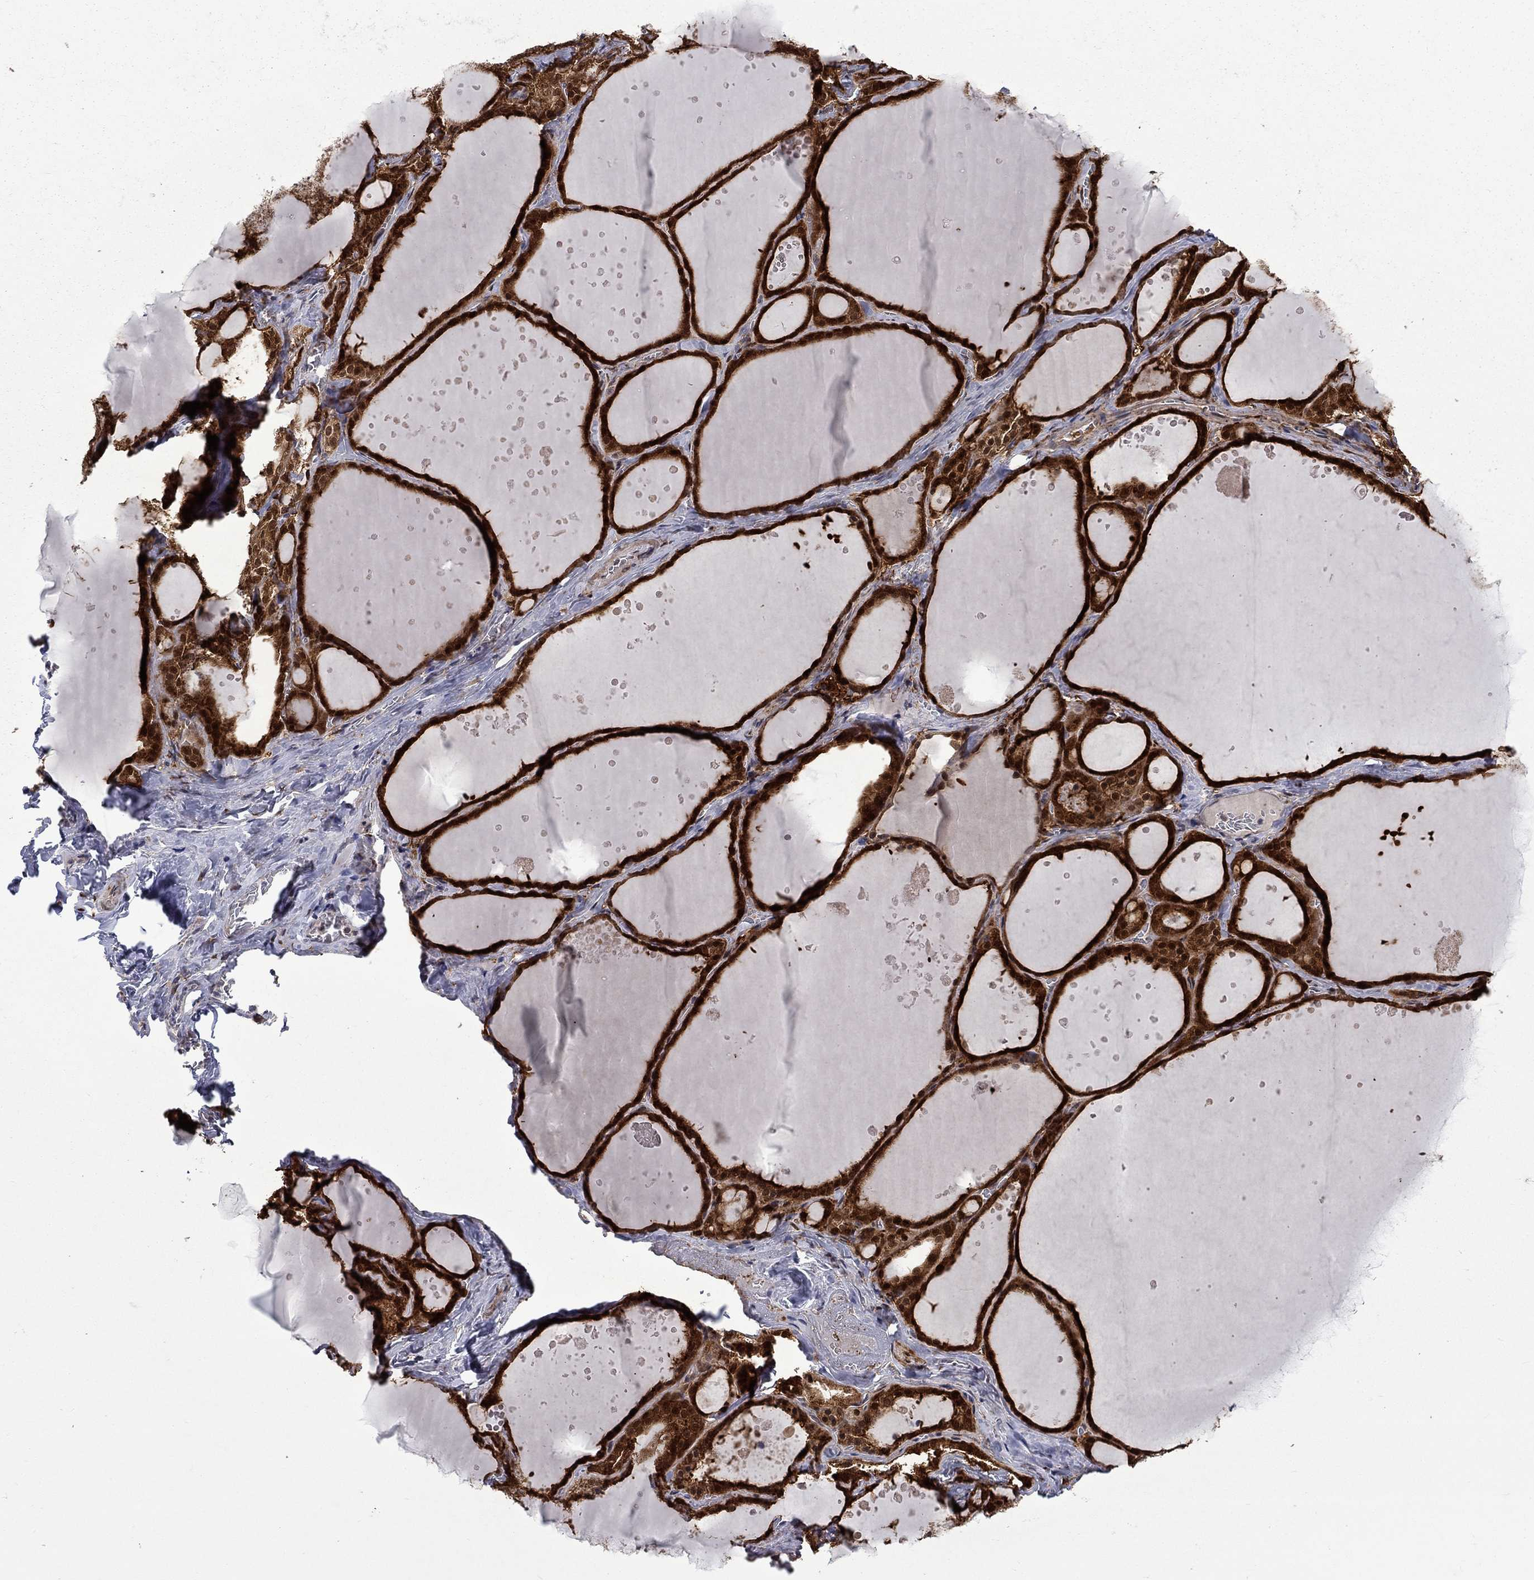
{"staining": {"intensity": "strong", "quantity": ">75%", "location": "cytoplasmic/membranous,nuclear"}, "tissue": "thyroid gland", "cell_type": "Glandular cells", "image_type": "normal", "snomed": [{"axis": "morphology", "description": "Normal tissue, NOS"}, {"axis": "topography", "description": "Thyroid gland"}], "caption": "Immunohistochemical staining of unremarkable thyroid gland shows >75% levels of strong cytoplasmic/membranous,nuclear protein staining in about >75% of glandular cells. (Brightfield microscopy of DAB IHC at high magnification).", "gene": "CBR1", "patient": {"sex": "male", "age": 63}}